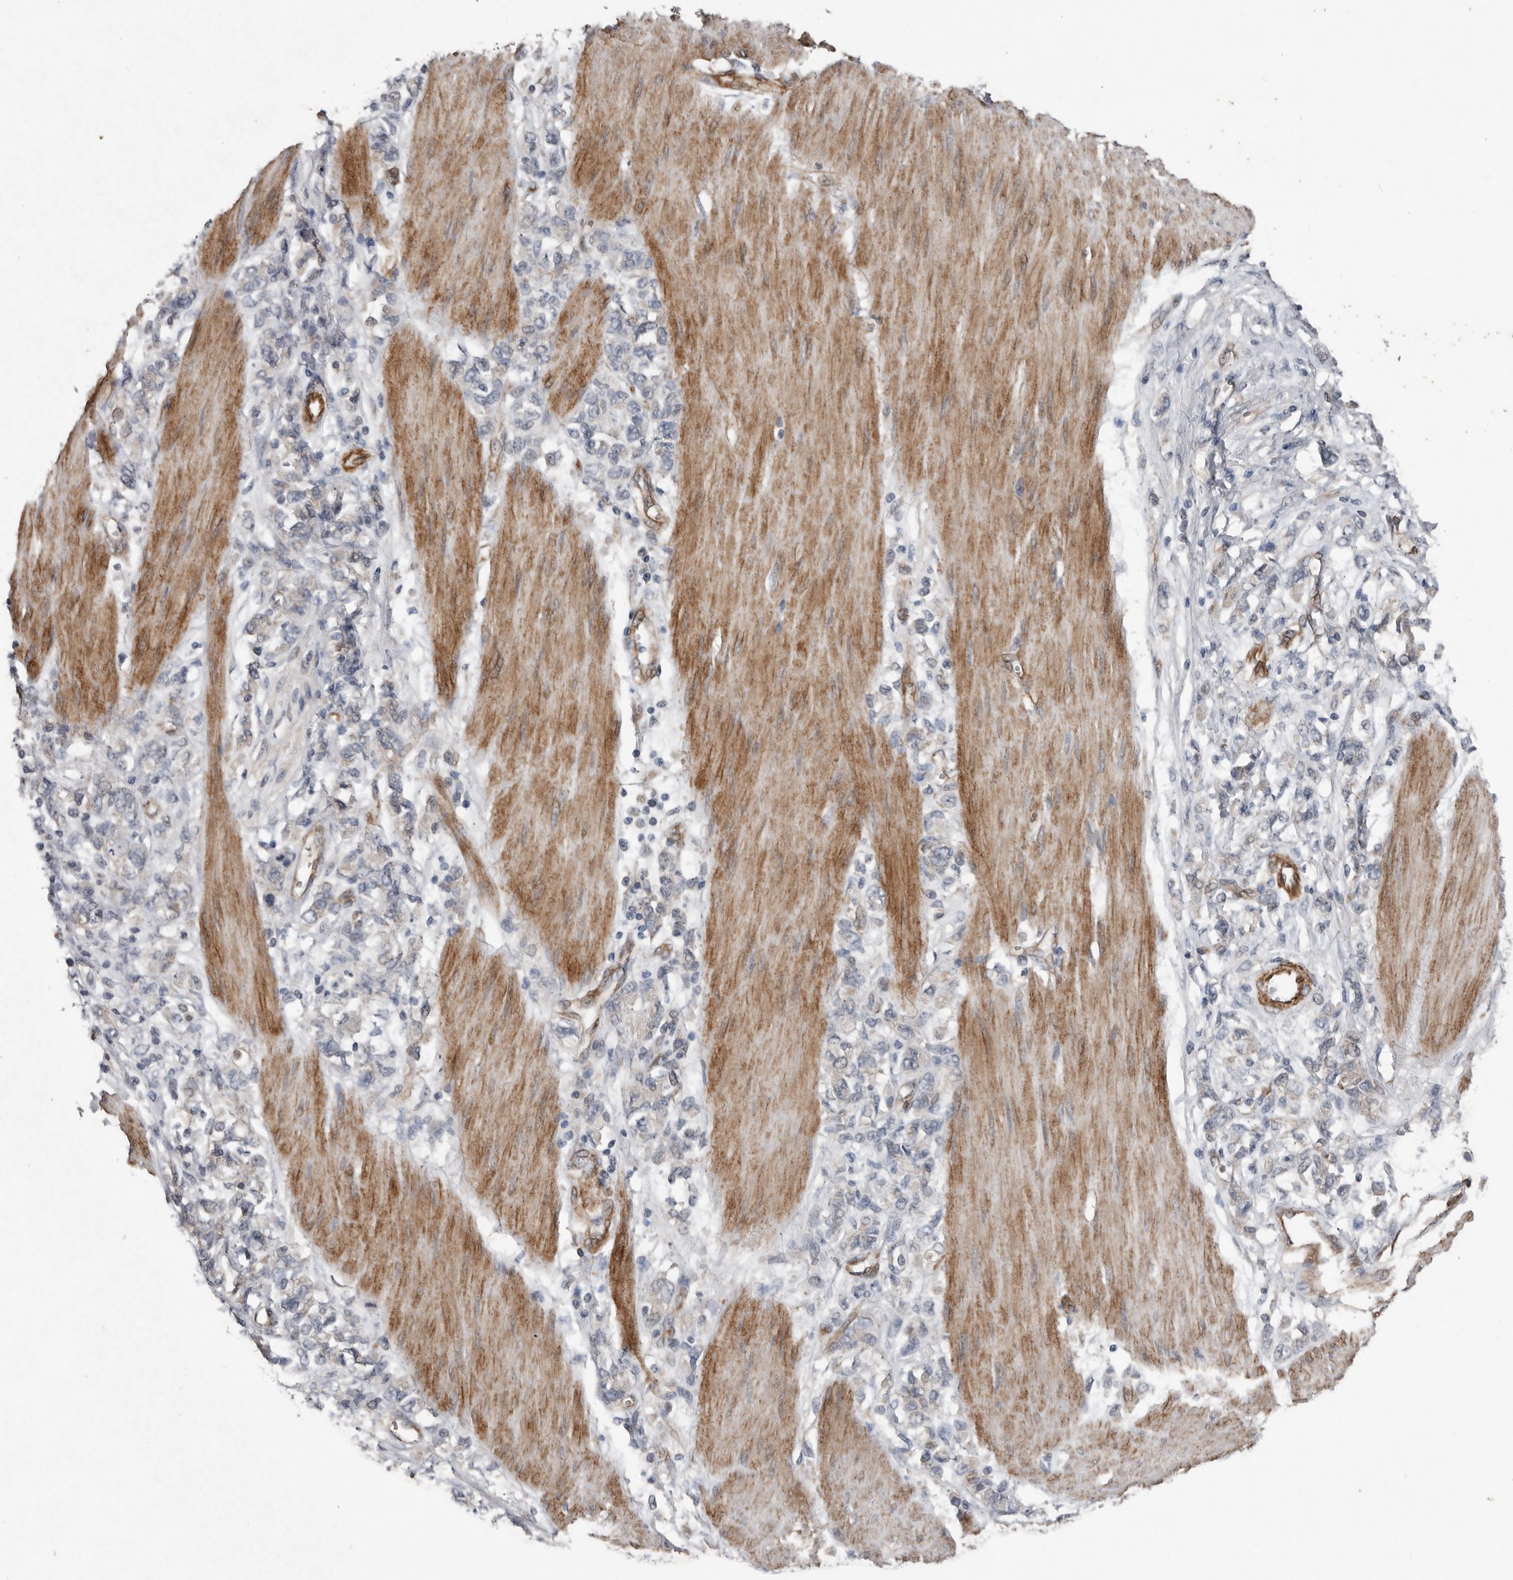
{"staining": {"intensity": "negative", "quantity": "none", "location": "none"}, "tissue": "stomach cancer", "cell_type": "Tumor cells", "image_type": "cancer", "snomed": [{"axis": "morphology", "description": "Adenocarcinoma, NOS"}, {"axis": "topography", "description": "Stomach"}], "caption": "The image shows no staining of tumor cells in stomach cancer (adenocarcinoma). (DAB immunohistochemistry visualized using brightfield microscopy, high magnification).", "gene": "RANBP17", "patient": {"sex": "female", "age": 76}}